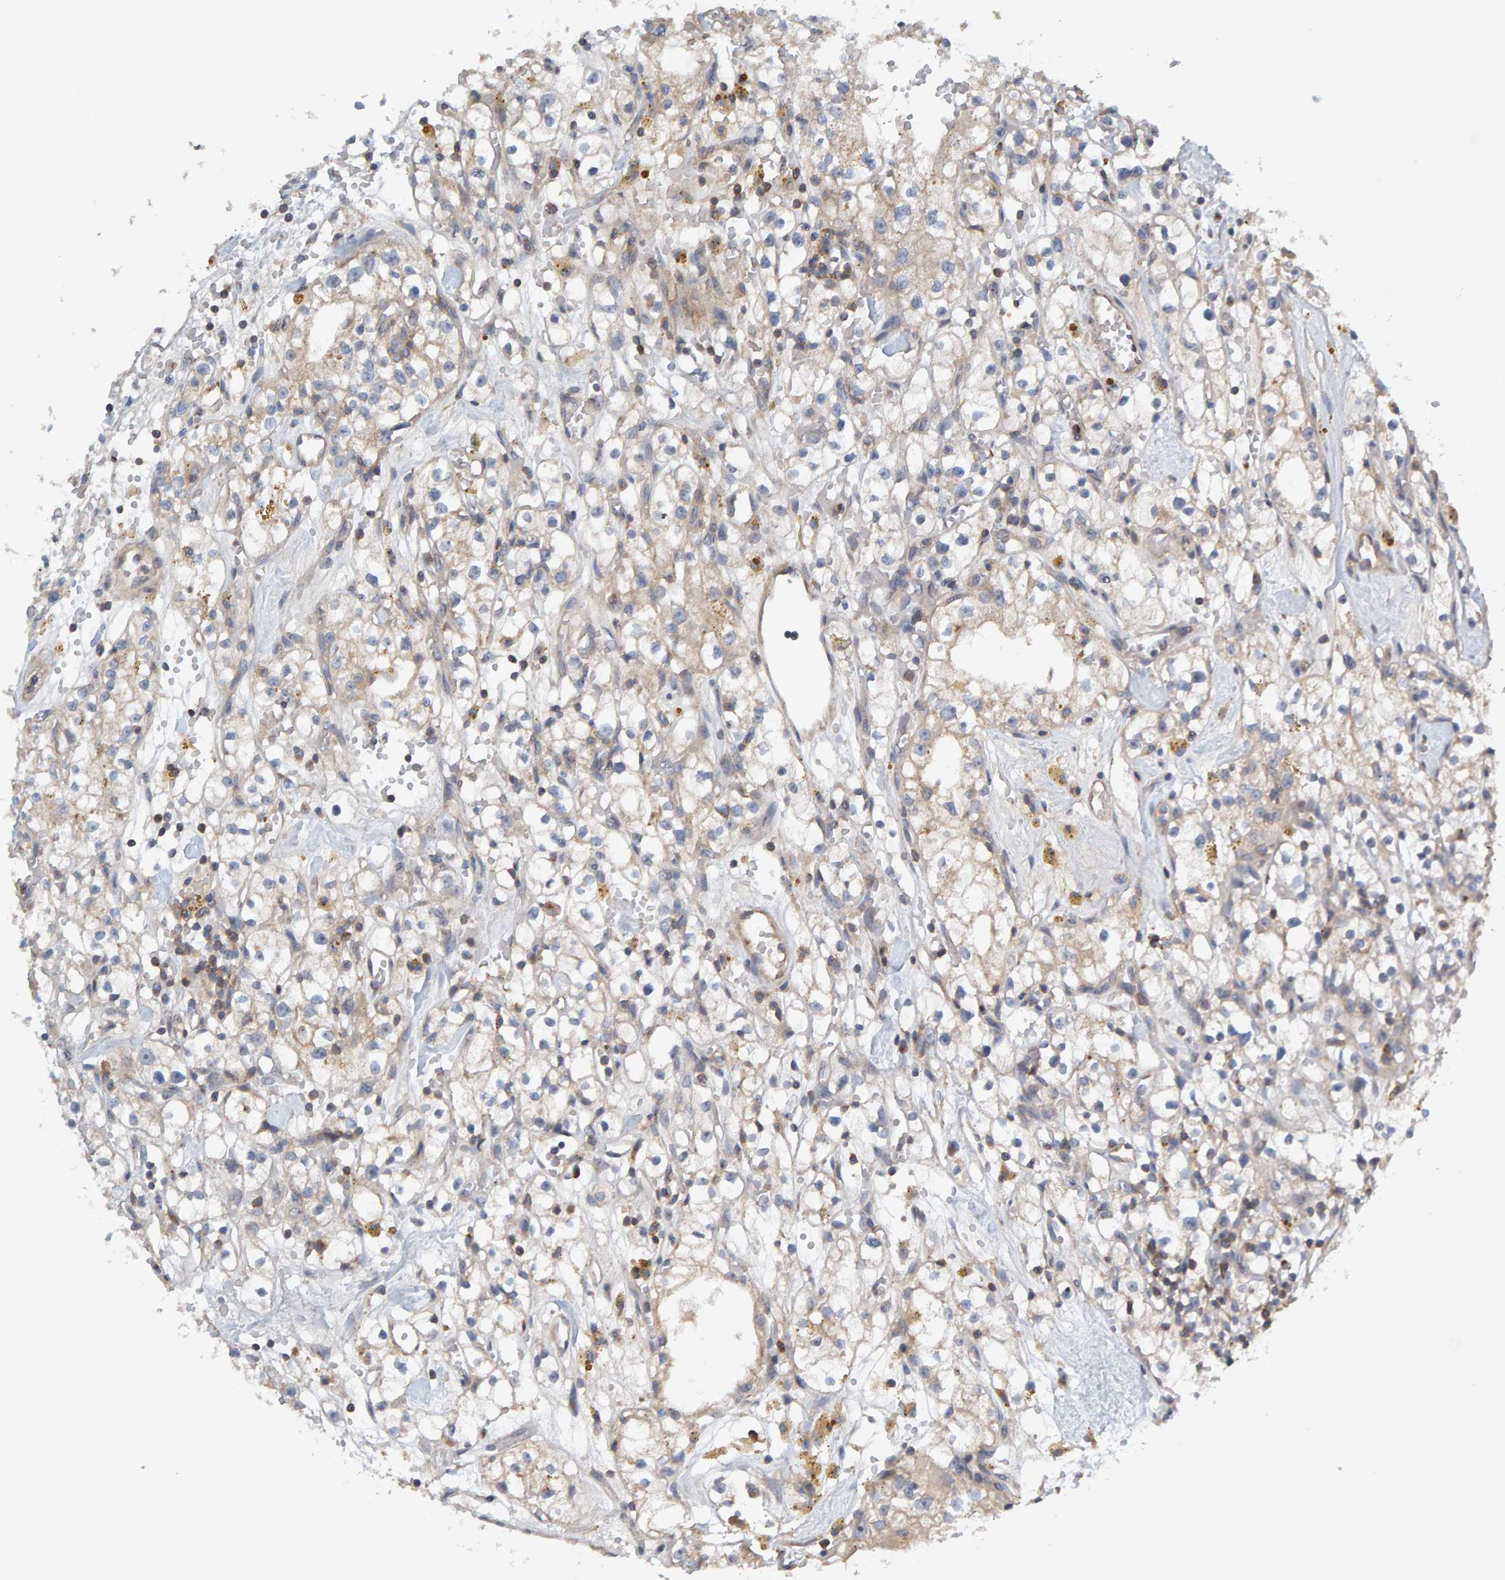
{"staining": {"intensity": "weak", "quantity": "25%-75%", "location": "cytoplasmic/membranous"}, "tissue": "renal cancer", "cell_type": "Tumor cells", "image_type": "cancer", "snomed": [{"axis": "morphology", "description": "Adenocarcinoma, NOS"}, {"axis": "topography", "description": "Kidney"}], "caption": "This is an image of immunohistochemistry (IHC) staining of renal cancer (adenocarcinoma), which shows weak expression in the cytoplasmic/membranous of tumor cells.", "gene": "CCM2", "patient": {"sex": "male", "age": 56}}